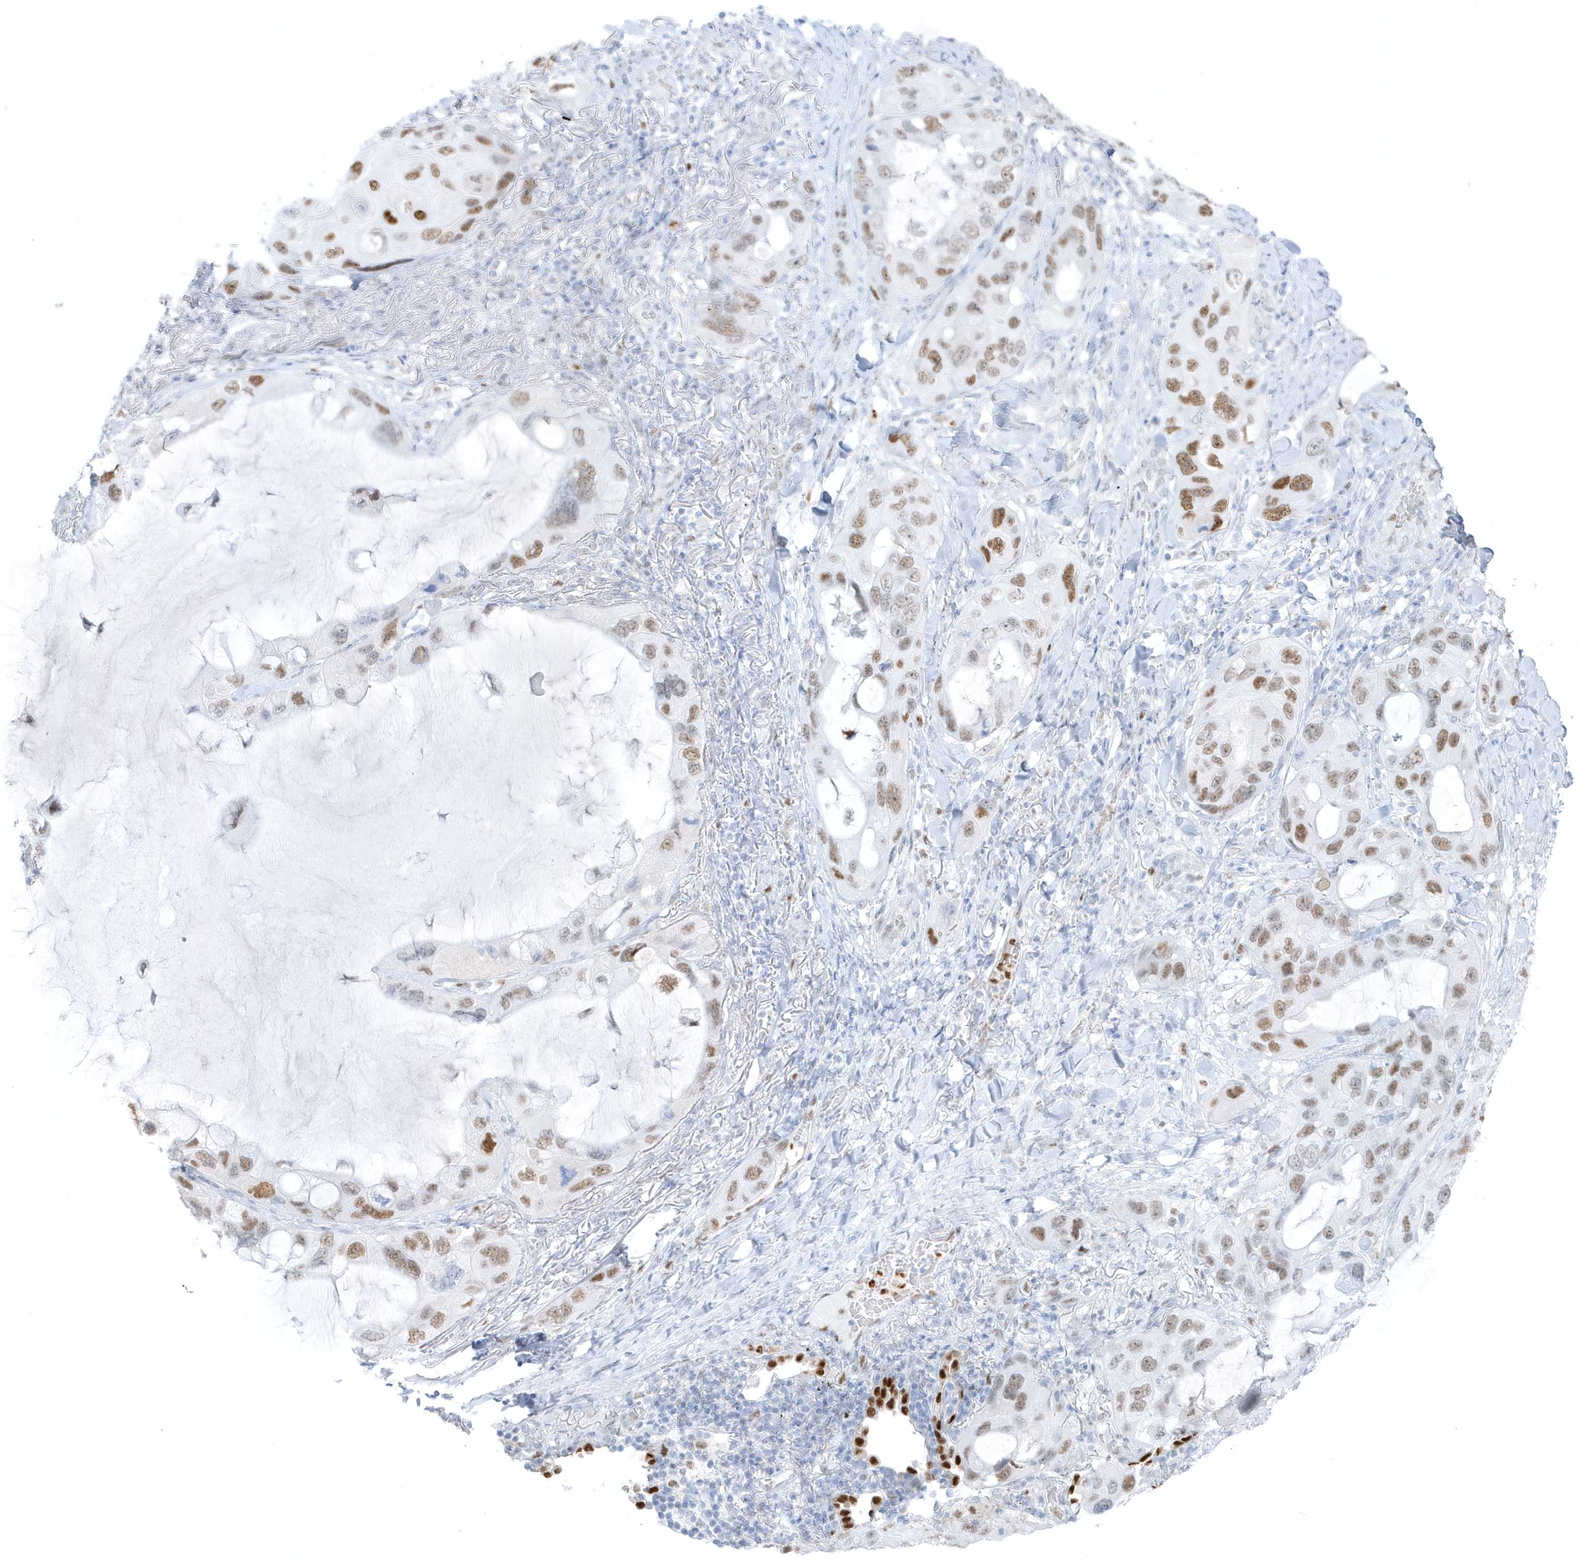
{"staining": {"intensity": "moderate", "quantity": ">75%", "location": "nuclear"}, "tissue": "lung cancer", "cell_type": "Tumor cells", "image_type": "cancer", "snomed": [{"axis": "morphology", "description": "Squamous cell carcinoma, NOS"}, {"axis": "topography", "description": "Lung"}], "caption": "This image exhibits IHC staining of squamous cell carcinoma (lung), with medium moderate nuclear staining in about >75% of tumor cells.", "gene": "SMIM34", "patient": {"sex": "female", "age": 73}}